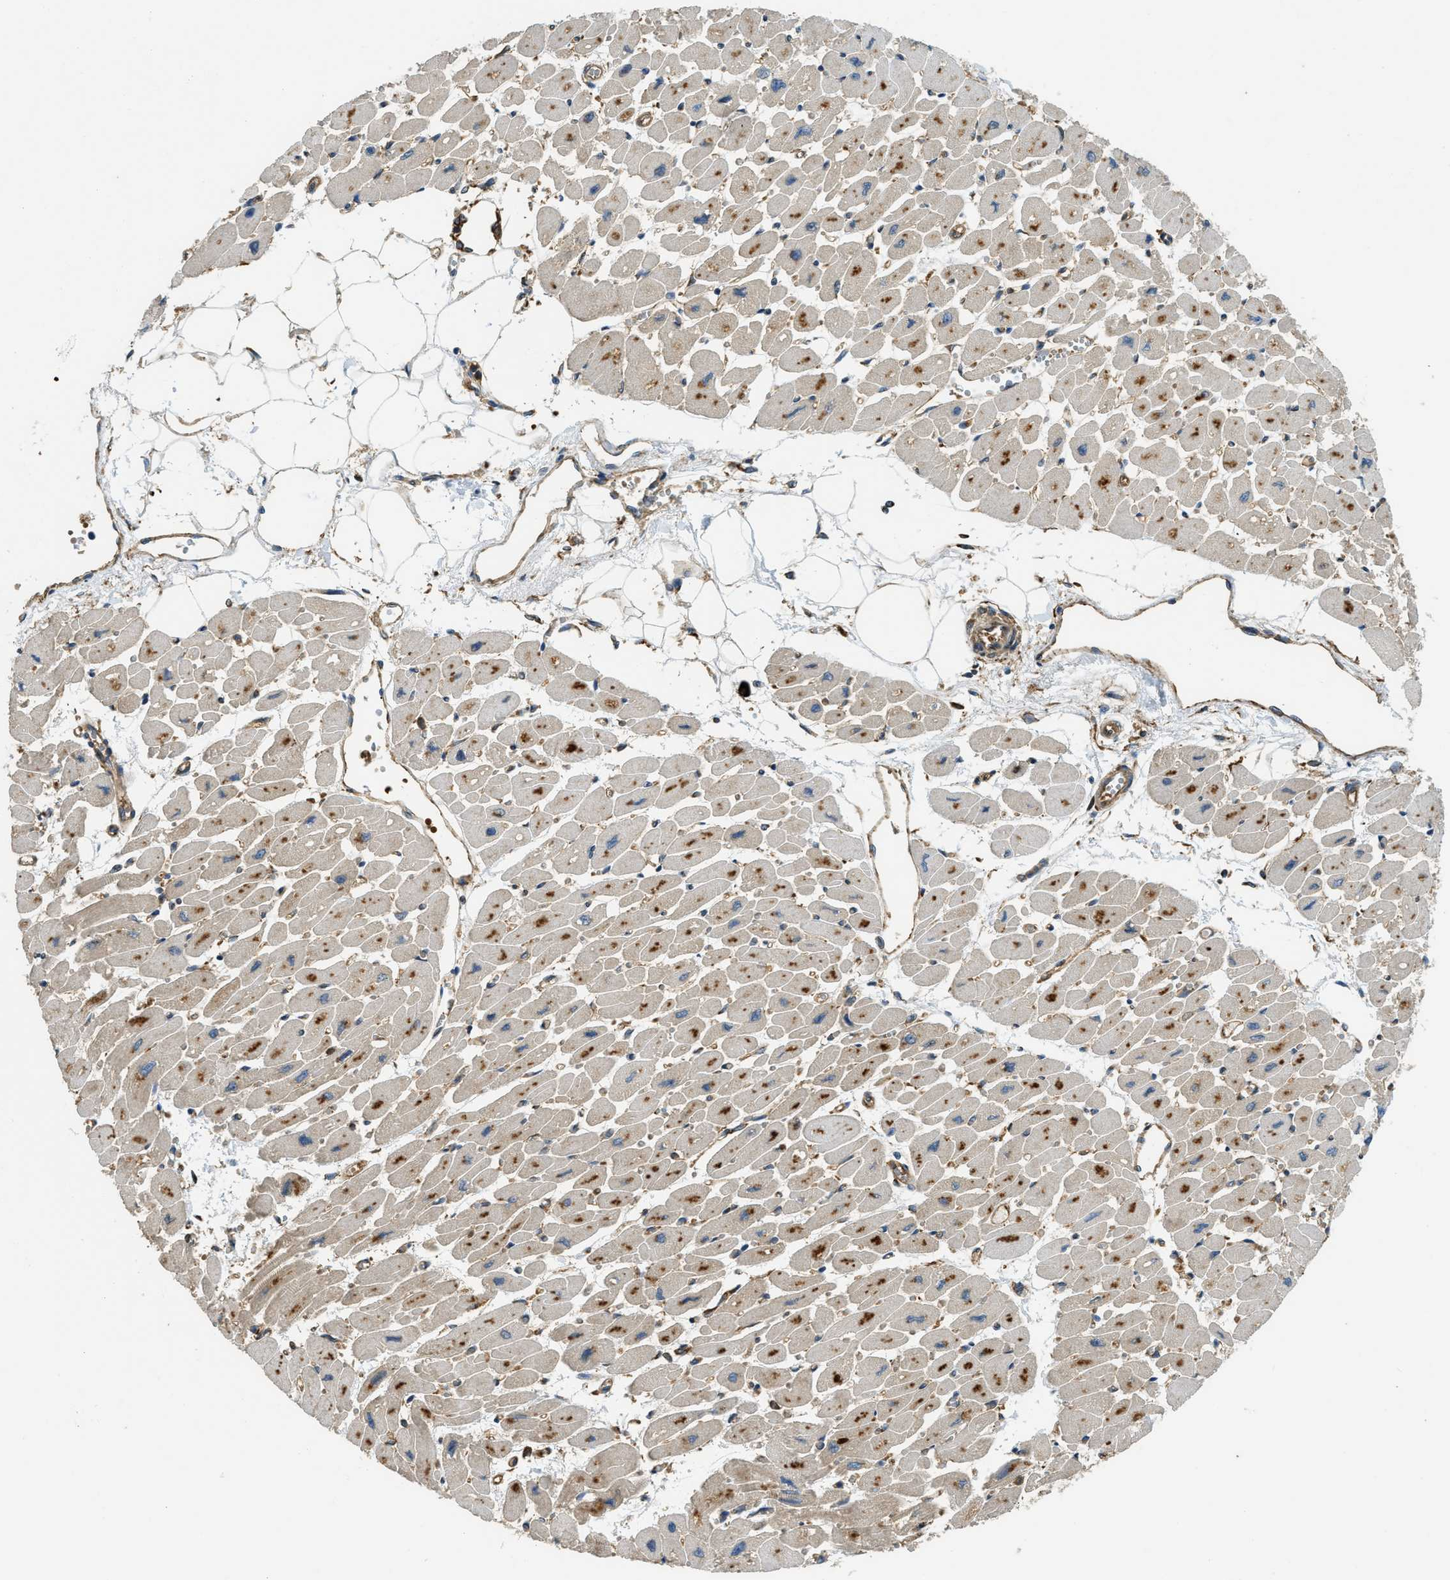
{"staining": {"intensity": "moderate", "quantity": "25%-75%", "location": "cytoplasmic/membranous"}, "tissue": "heart muscle", "cell_type": "Cardiomyocytes", "image_type": "normal", "snomed": [{"axis": "morphology", "description": "Normal tissue, NOS"}, {"axis": "topography", "description": "Heart"}], "caption": "IHC photomicrograph of normal heart muscle: human heart muscle stained using immunohistochemistry (IHC) reveals medium levels of moderate protein expression localized specifically in the cytoplasmic/membranous of cardiomyocytes, appearing as a cytoplasmic/membranous brown color.", "gene": "BAG4", "patient": {"sex": "female", "age": 54}}